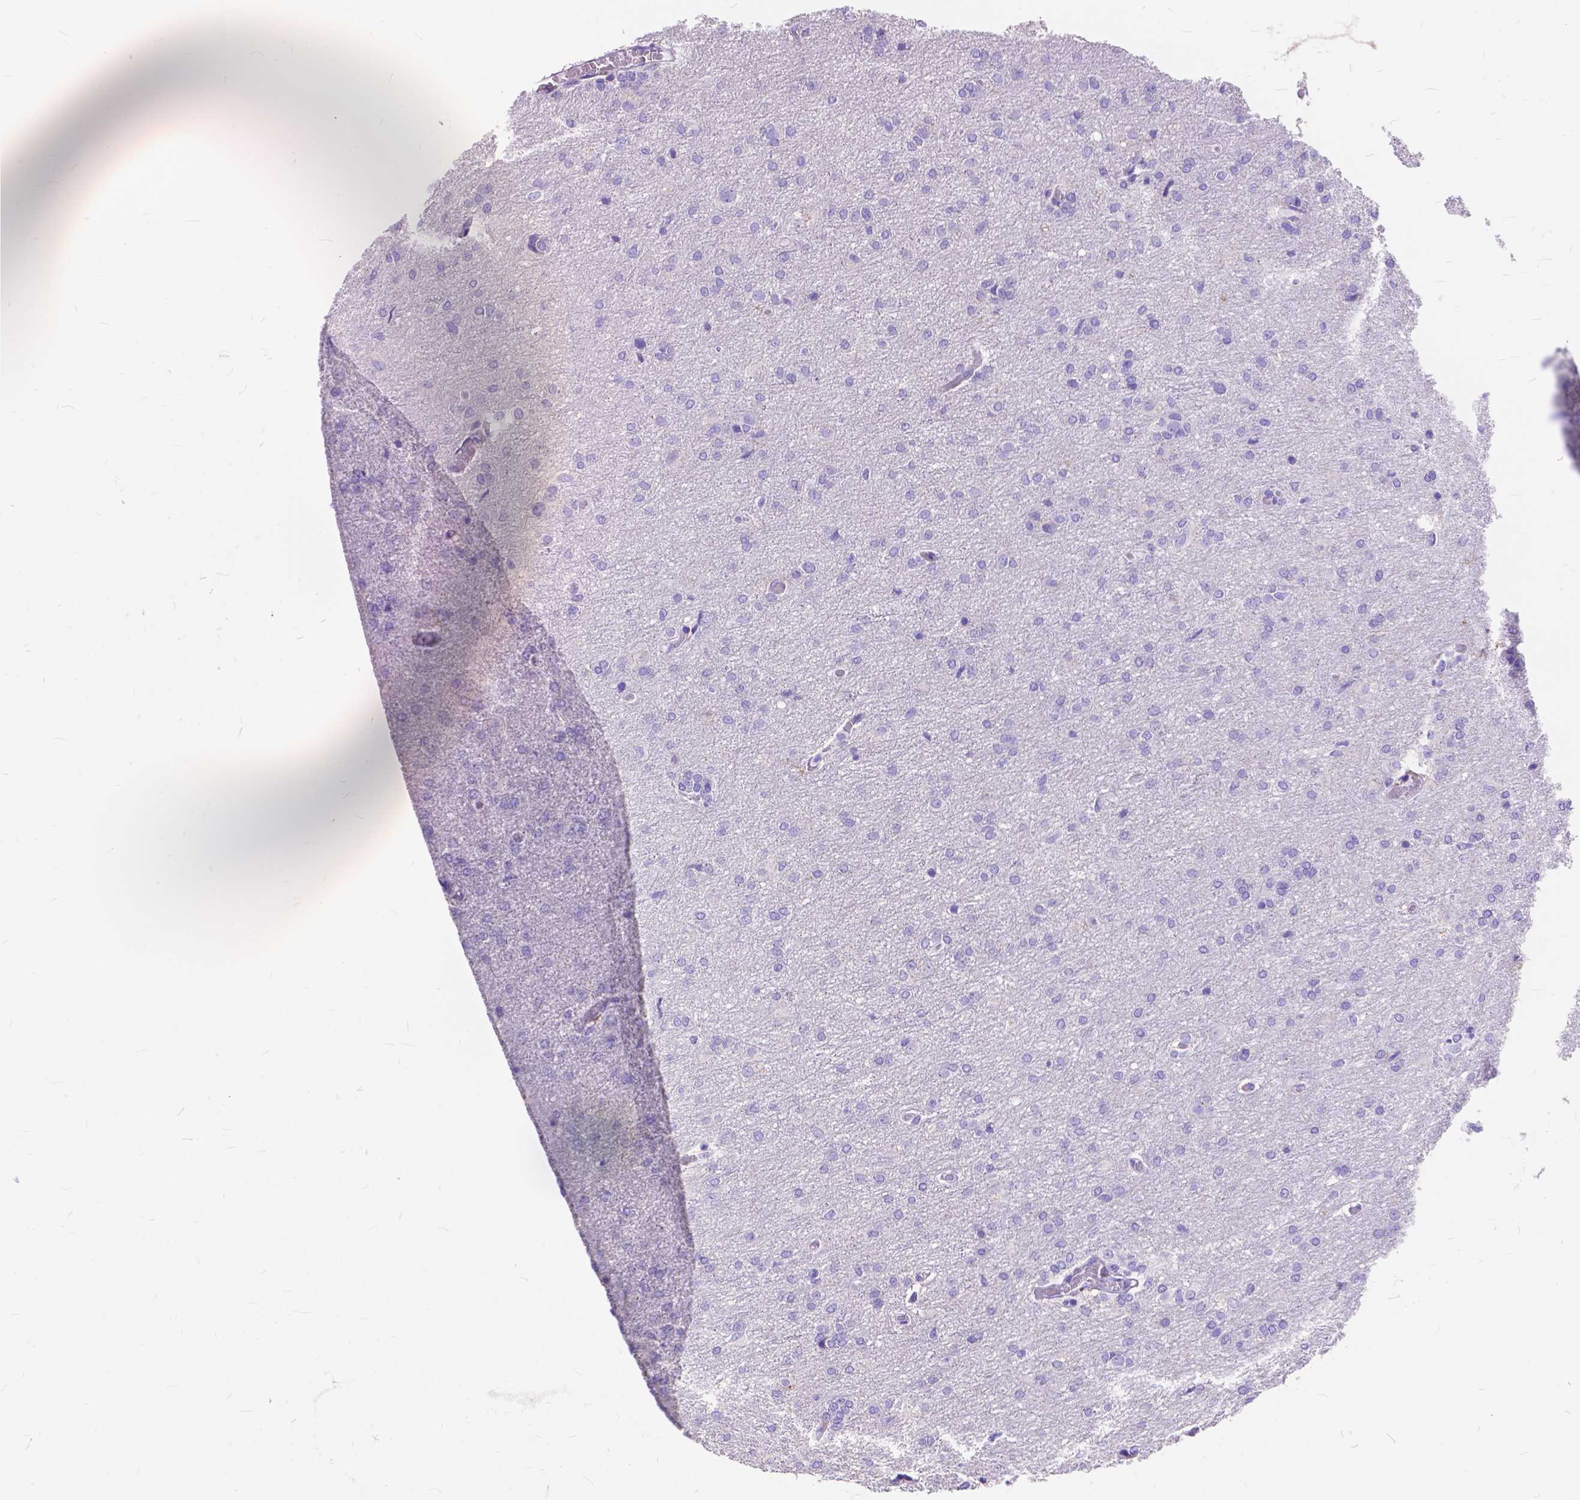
{"staining": {"intensity": "negative", "quantity": "none", "location": "none"}, "tissue": "glioma", "cell_type": "Tumor cells", "image_type": "cancer", "snomed": [{"axis": "morphology", "description": "Glioma, malignant, High grade"}, {"axis": "topography", "description": "Brain"}], "caption": "High-grade glioma (malignant) stained for a protein using immunohistochemistry displays no expression tumor cells.", "gene": "FOXL2", "patient": {"sex": "male", "age": 68}}